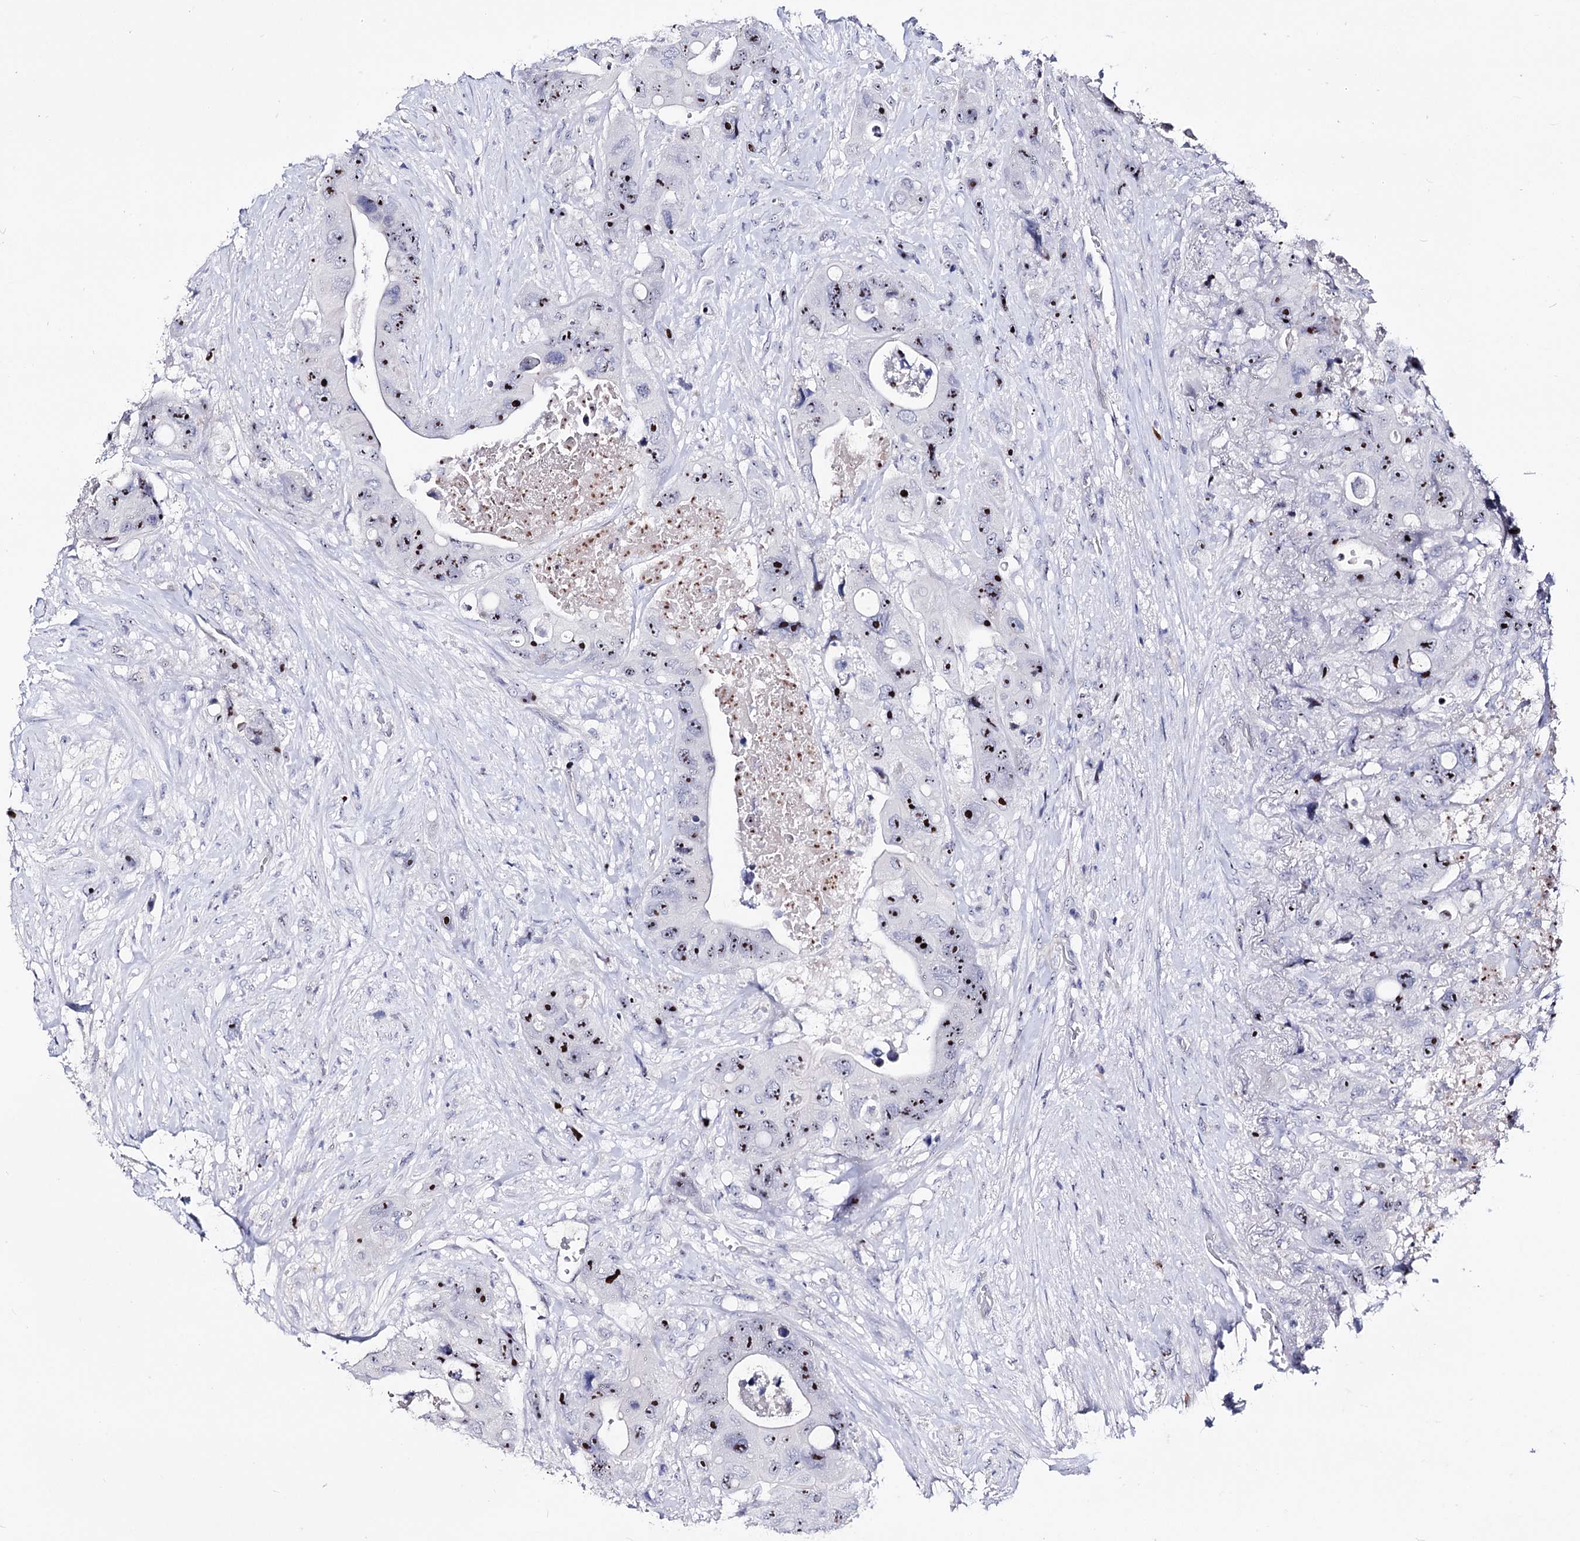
{"staining": {"intensity": "moderate", "quantity": ">75%", "location": "nuclear"}, "tissue": "colorectal cancer", "cell_type": "Tumor cells", "image_type": "cancer", "snomed": [{"axis": "morphology", "description": "Adenocarcinoma, NOS"}, {"axis": "topography", "description": "Colon"}], "caption": "A brown stain highlights moderate nuclear staining of a protein in colorectal adenocarcinoma tumor cells.", "gene": "PCGF5", "patient": {"sex": "female", "age": 46}}